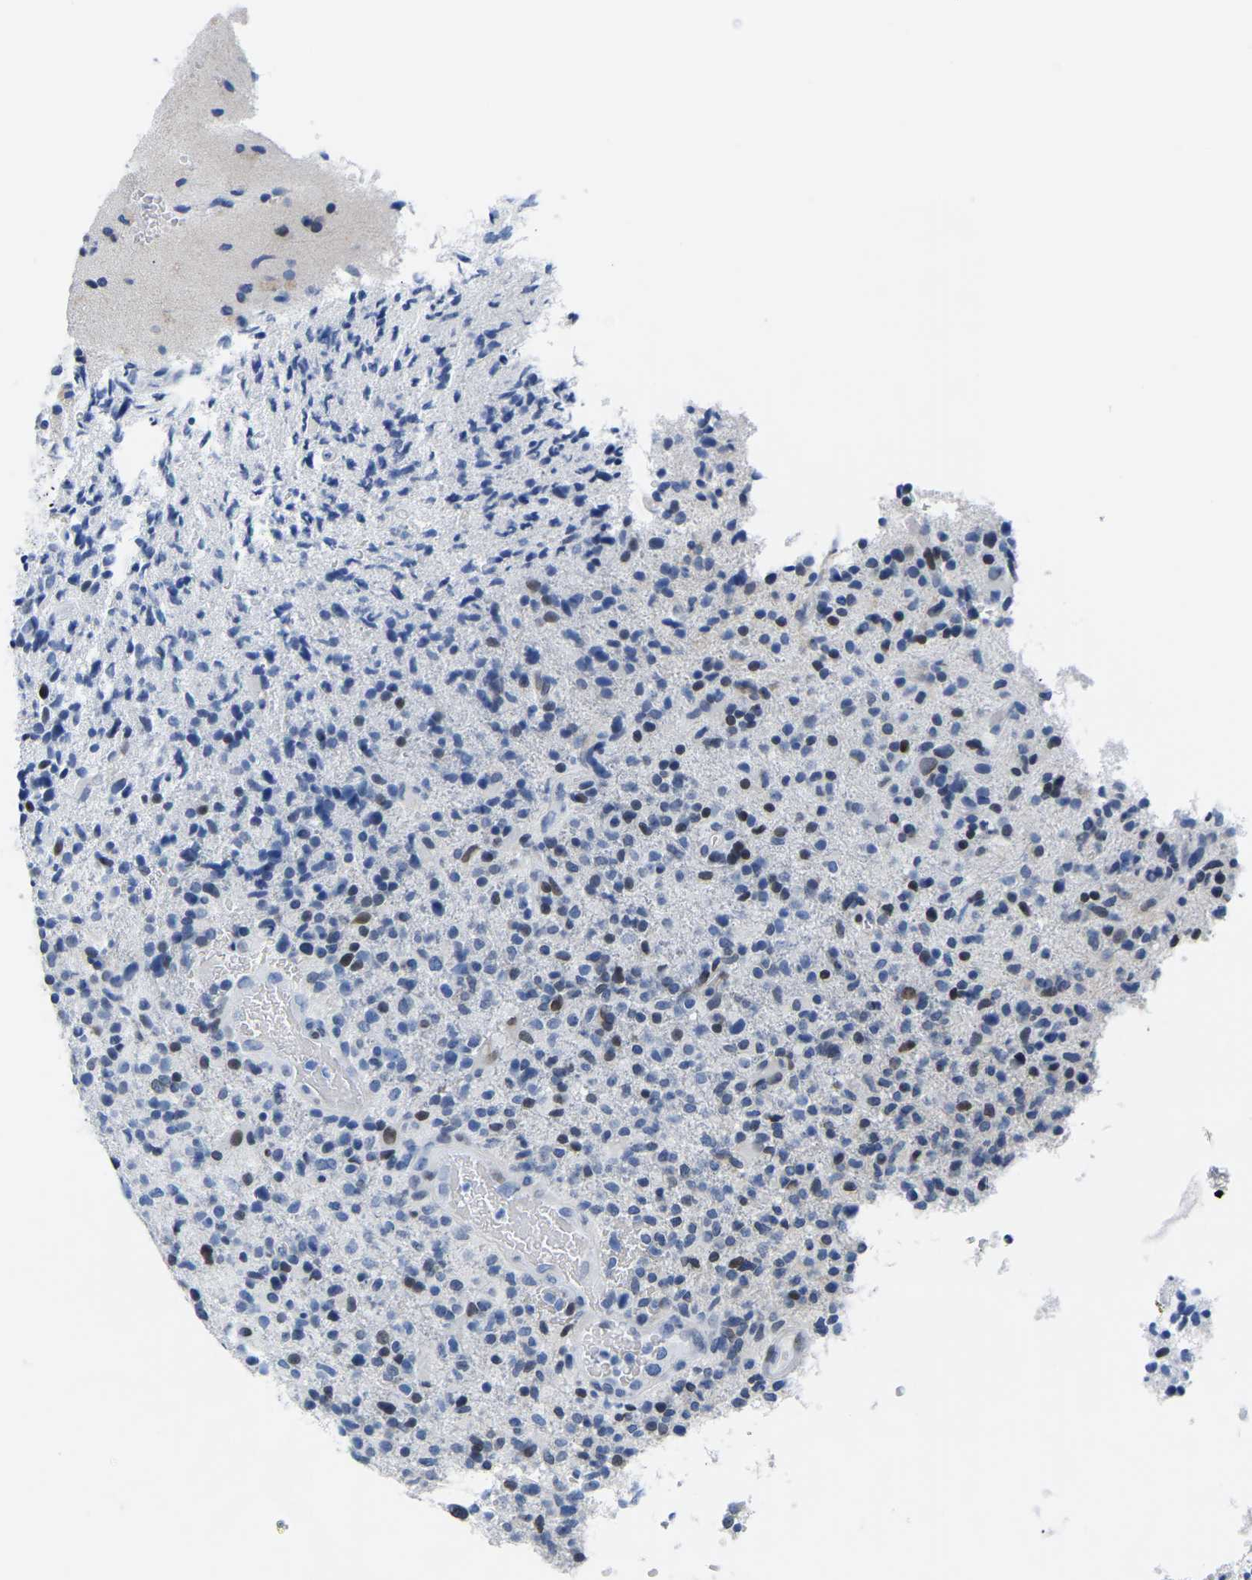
{"staining": {"intensity": "weak", "quantity": "25%-75%", "location": "nuclear"}, "tissue": "glioma", "cell_type": "Tumor cells", "image_type": "cancer", "snomed": [{"axis": "morphology", "description": "Glioma, malignant, High grade"}, {"axis": "topography", "description": "Brain"}], "caption": "Immunohistochemistry histopathology image of glioma stained for a protein (brown), which reveals low levels of weak nuclear staining in approximately 25%-75% of tumor cells.", "gene": "UPK3A", "patient": {"sex": "male", "age": 72}}